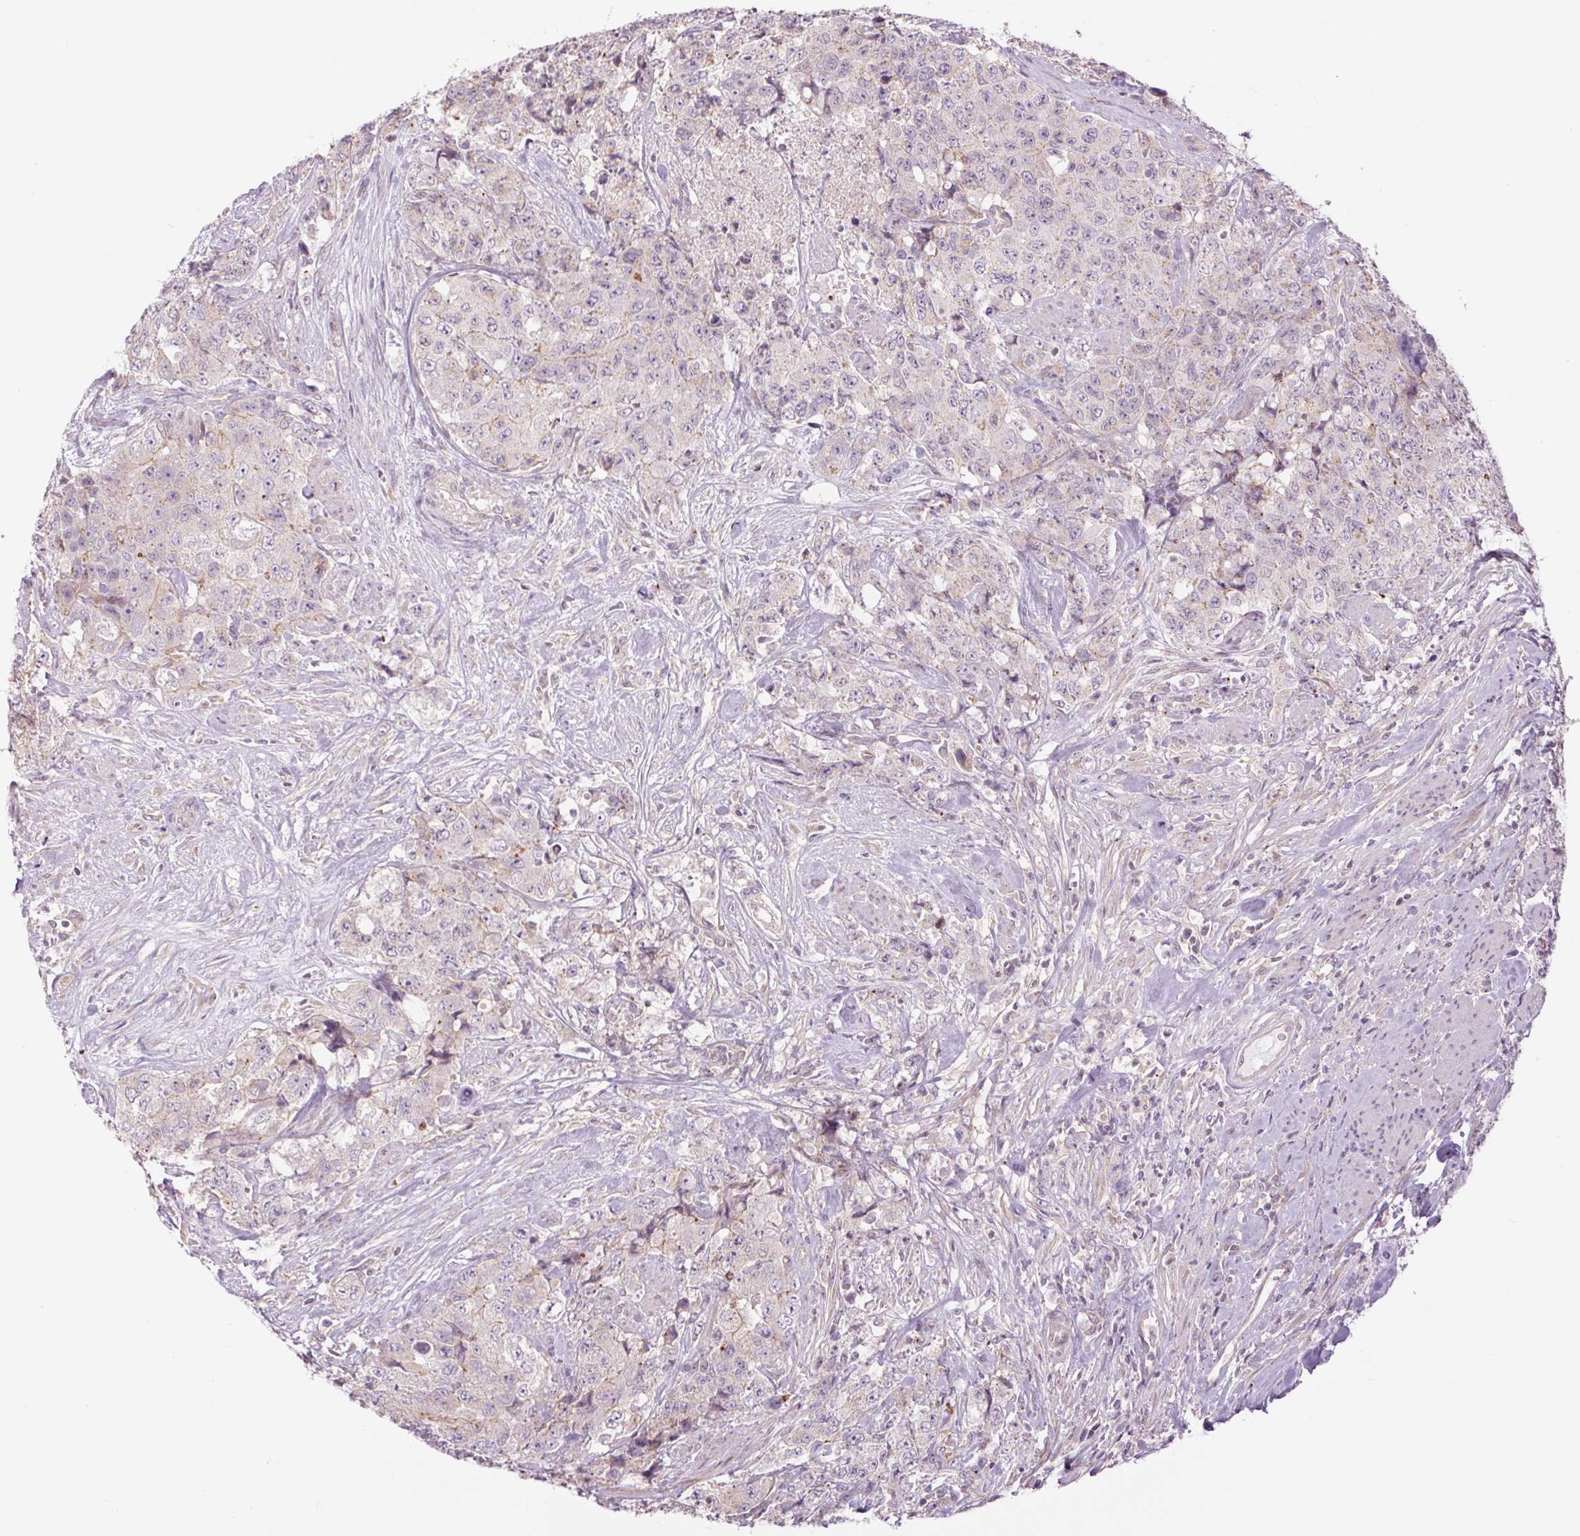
{"staining": {"intensity": "negative", "quantity": "none", "location": "none"}, "tissue": "urothelial cancer", "cell_type": "Tumor cells", "image_type": "cancer", "snomed": [{"axis": "morphology", "description": "Urothelial carcinoma, High grade"}, {"axis": "topography", "description": "Urinary bladder"}], "caption": "The image displays no significant staining in tumor cells of urothelial carcinoma (high-grade).", "gene": "CTNNA3", "patient": {"sex": "female", "age": 78}}